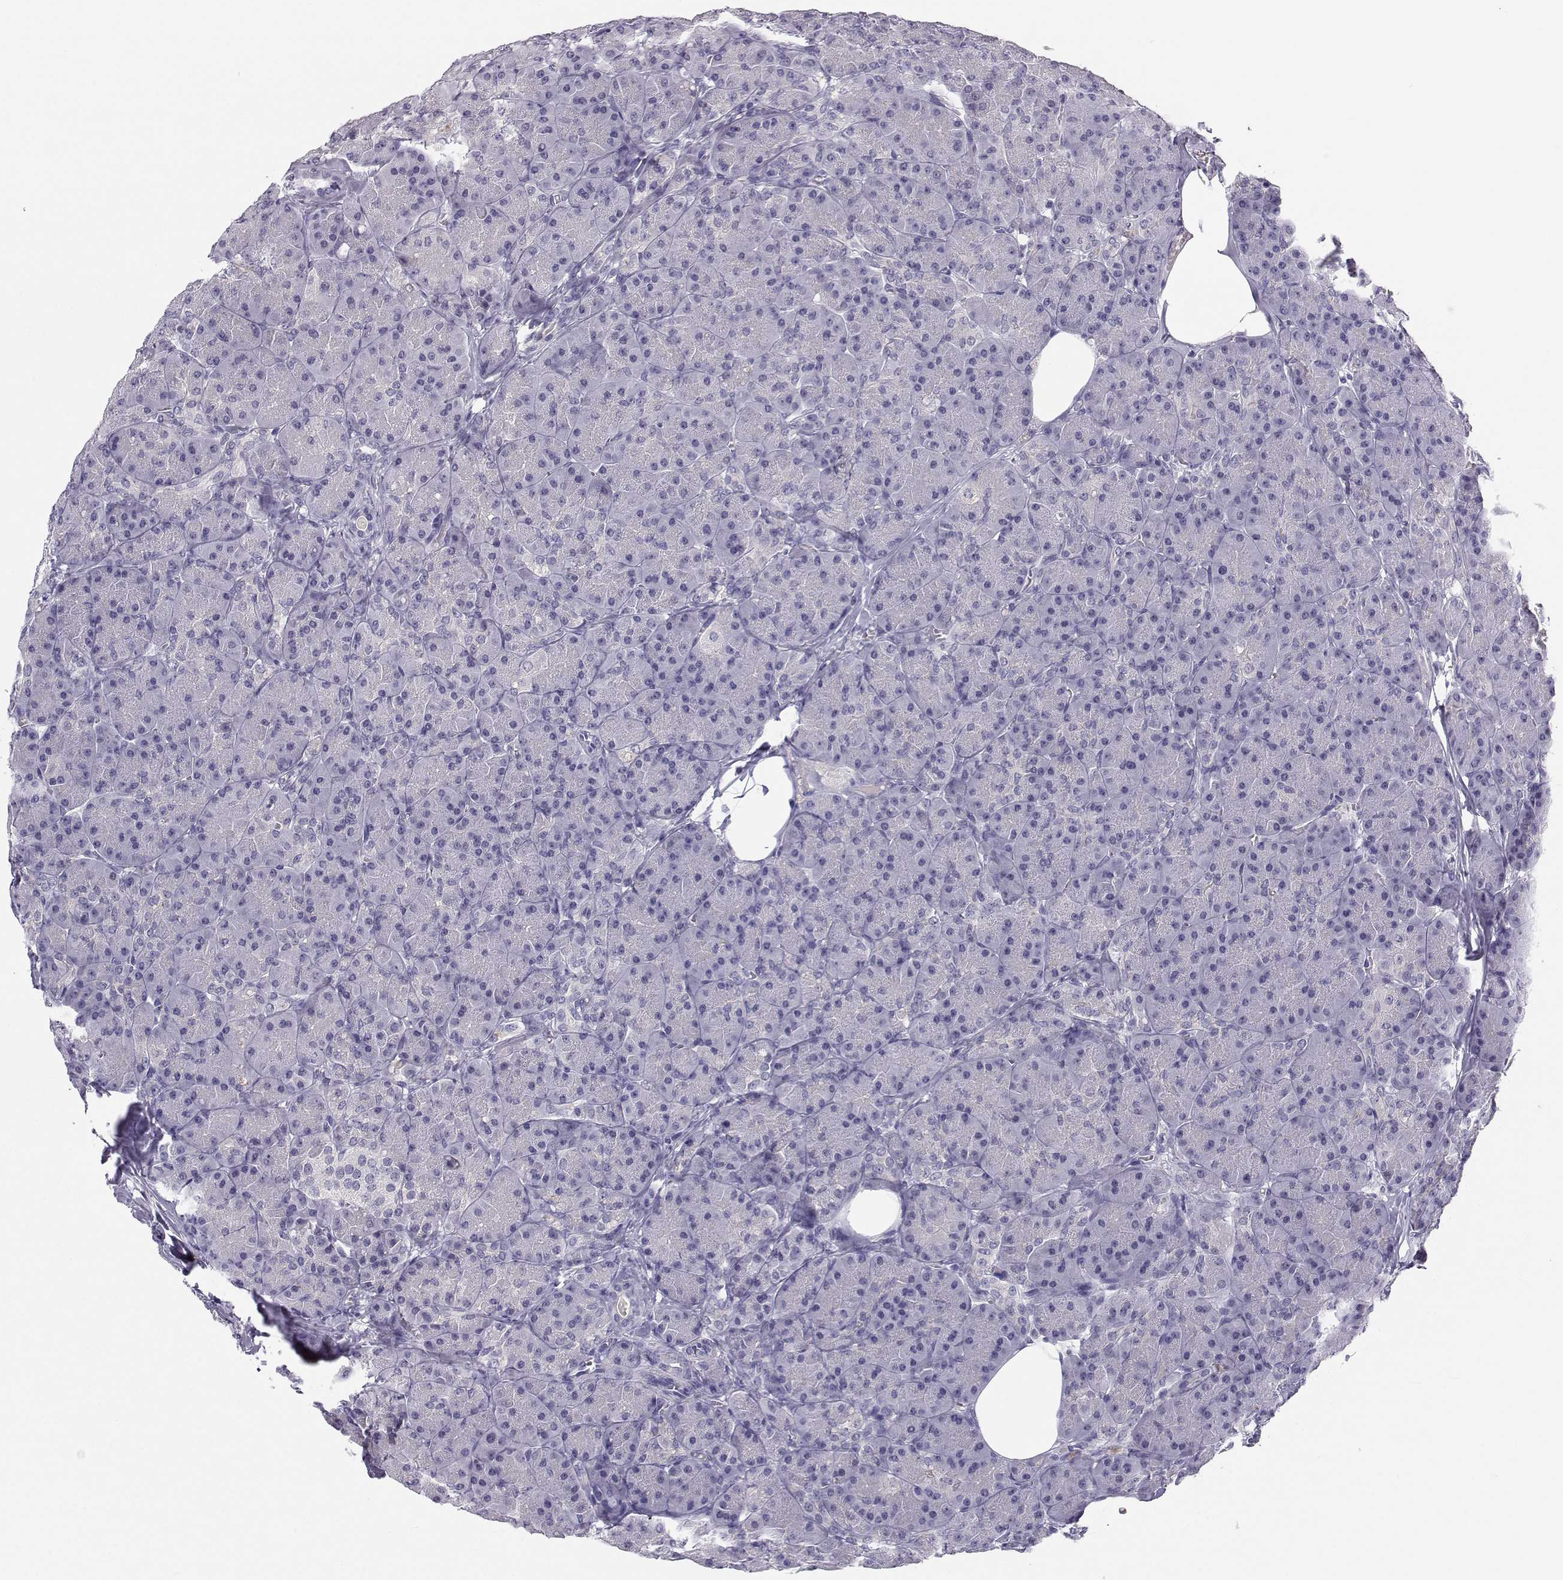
{"staining": {"intensity": "negative", "quantity": "none", "location": "none"}, "tissue": "pancreas", "cell_type": "Exocrine glandular cells", "image_type": "normal", "snomed": [{"axis": "morphology", "description": "Normal tissue, NOS"}, {"axis": "topography", "description": "Pancreas"}], "caption": "The image exhibits no staining of exocrine glandular cells in unremarkable pancreas.", "gene": "MROH7", "patient": {"sex": "male", "age": 57}}